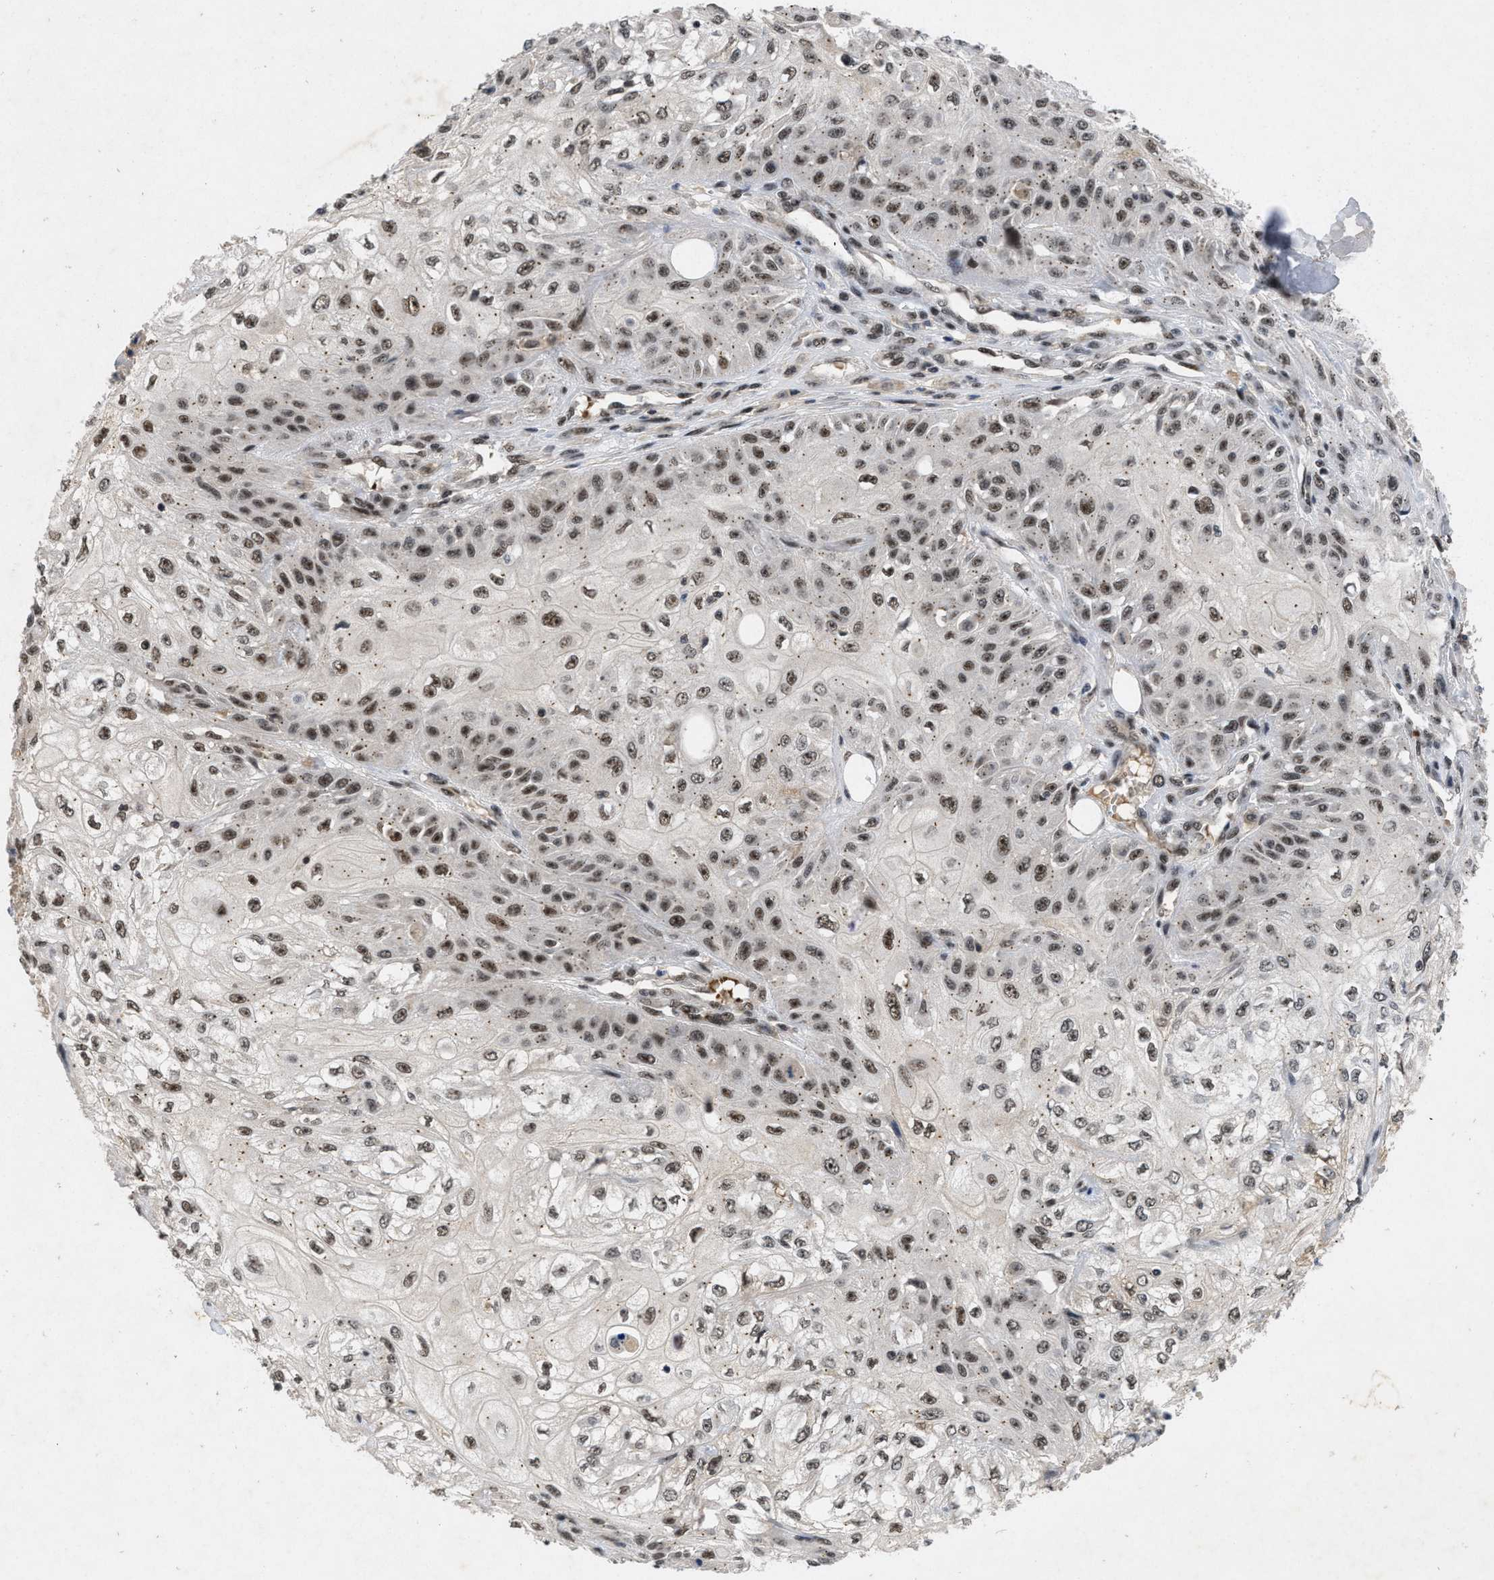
{"staining": {"intensity": "weak", "quantity": ">75%", "location": "nuclear"}, "tissue": "skin cancer", "cell_type": "Tumor cells", "image_type": "cancer", "snomed": [{"axis": "morphology", "description": "Squamous cell carcinoma, NOS"}, {"axis": "morphology", "description": "Squamous cell carcinoma, metastatic, NOS"}, {"axis": "topography", "description": "Skin"}, {"axis": "topography", "description": "Lymph node"}], "caption": "Weak nuclear expression is appreciated in about >75% of tumor cells in skin cancer.", "gene": "ZNF346", "patient": {"sex": "male", "age": 75}}